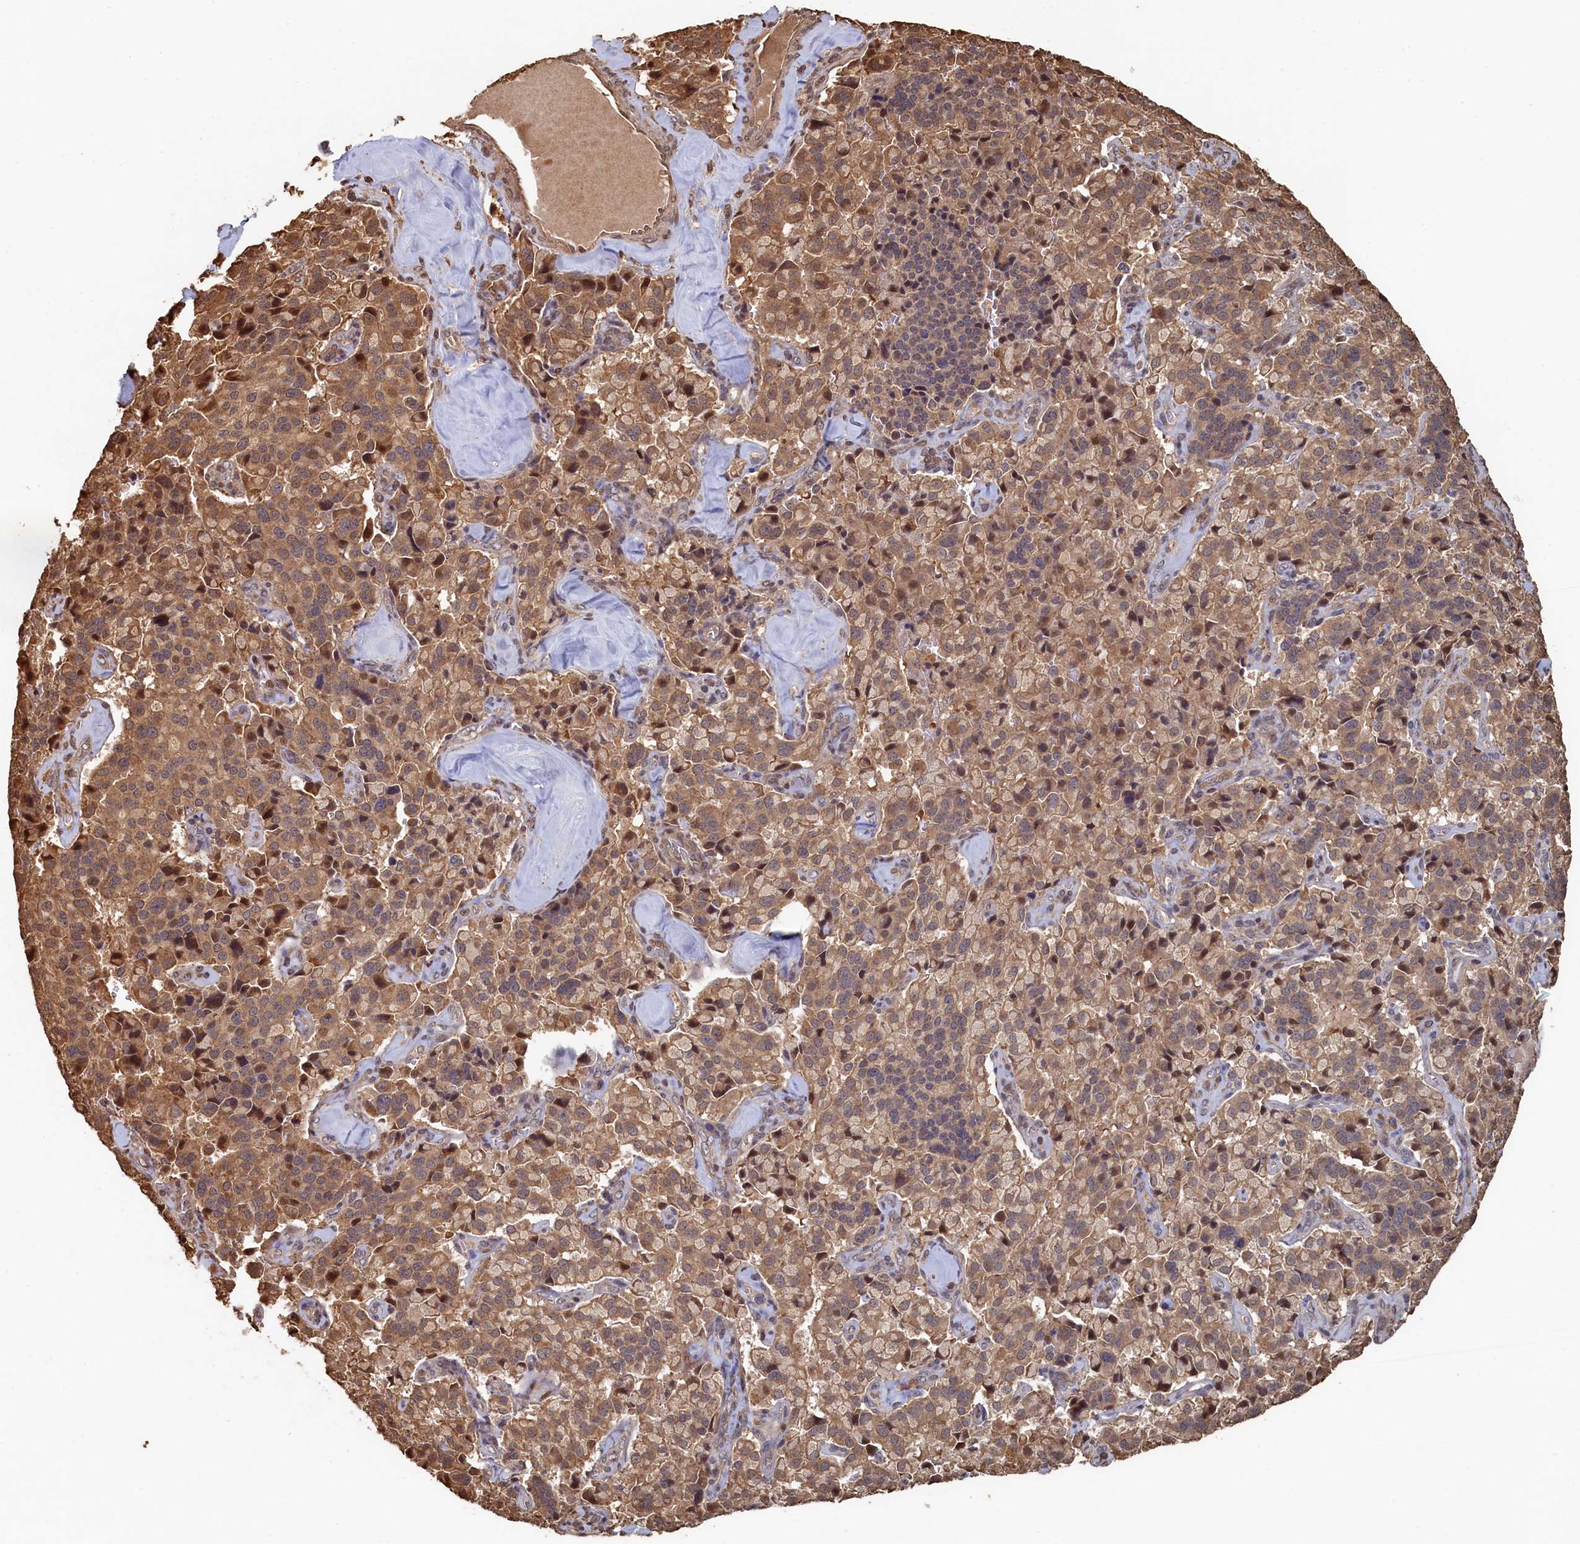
{"staining": {"intensity": "moderate", "quantity": ">75%", "location": "cytoplasmic/membranous"}, "tissue": "pancreatic cancer", "cell_type": "Tumor cells", "image_type": "cancer", "snomed": [{"axis": "morphology", "description": "Adenocarcinoma, NOS"}, {"axis": "topography", "description": "Pancreas"}], "caption": "Immunohistochemical staining of human pancreatic cancer (adenocarcinoma) shows medium levels of moderate cytoplasmic/membranous protein expression in about >75% of tumor cells.", "gene": "PIGN", "patient": {"sex": "male", "age": 65}}